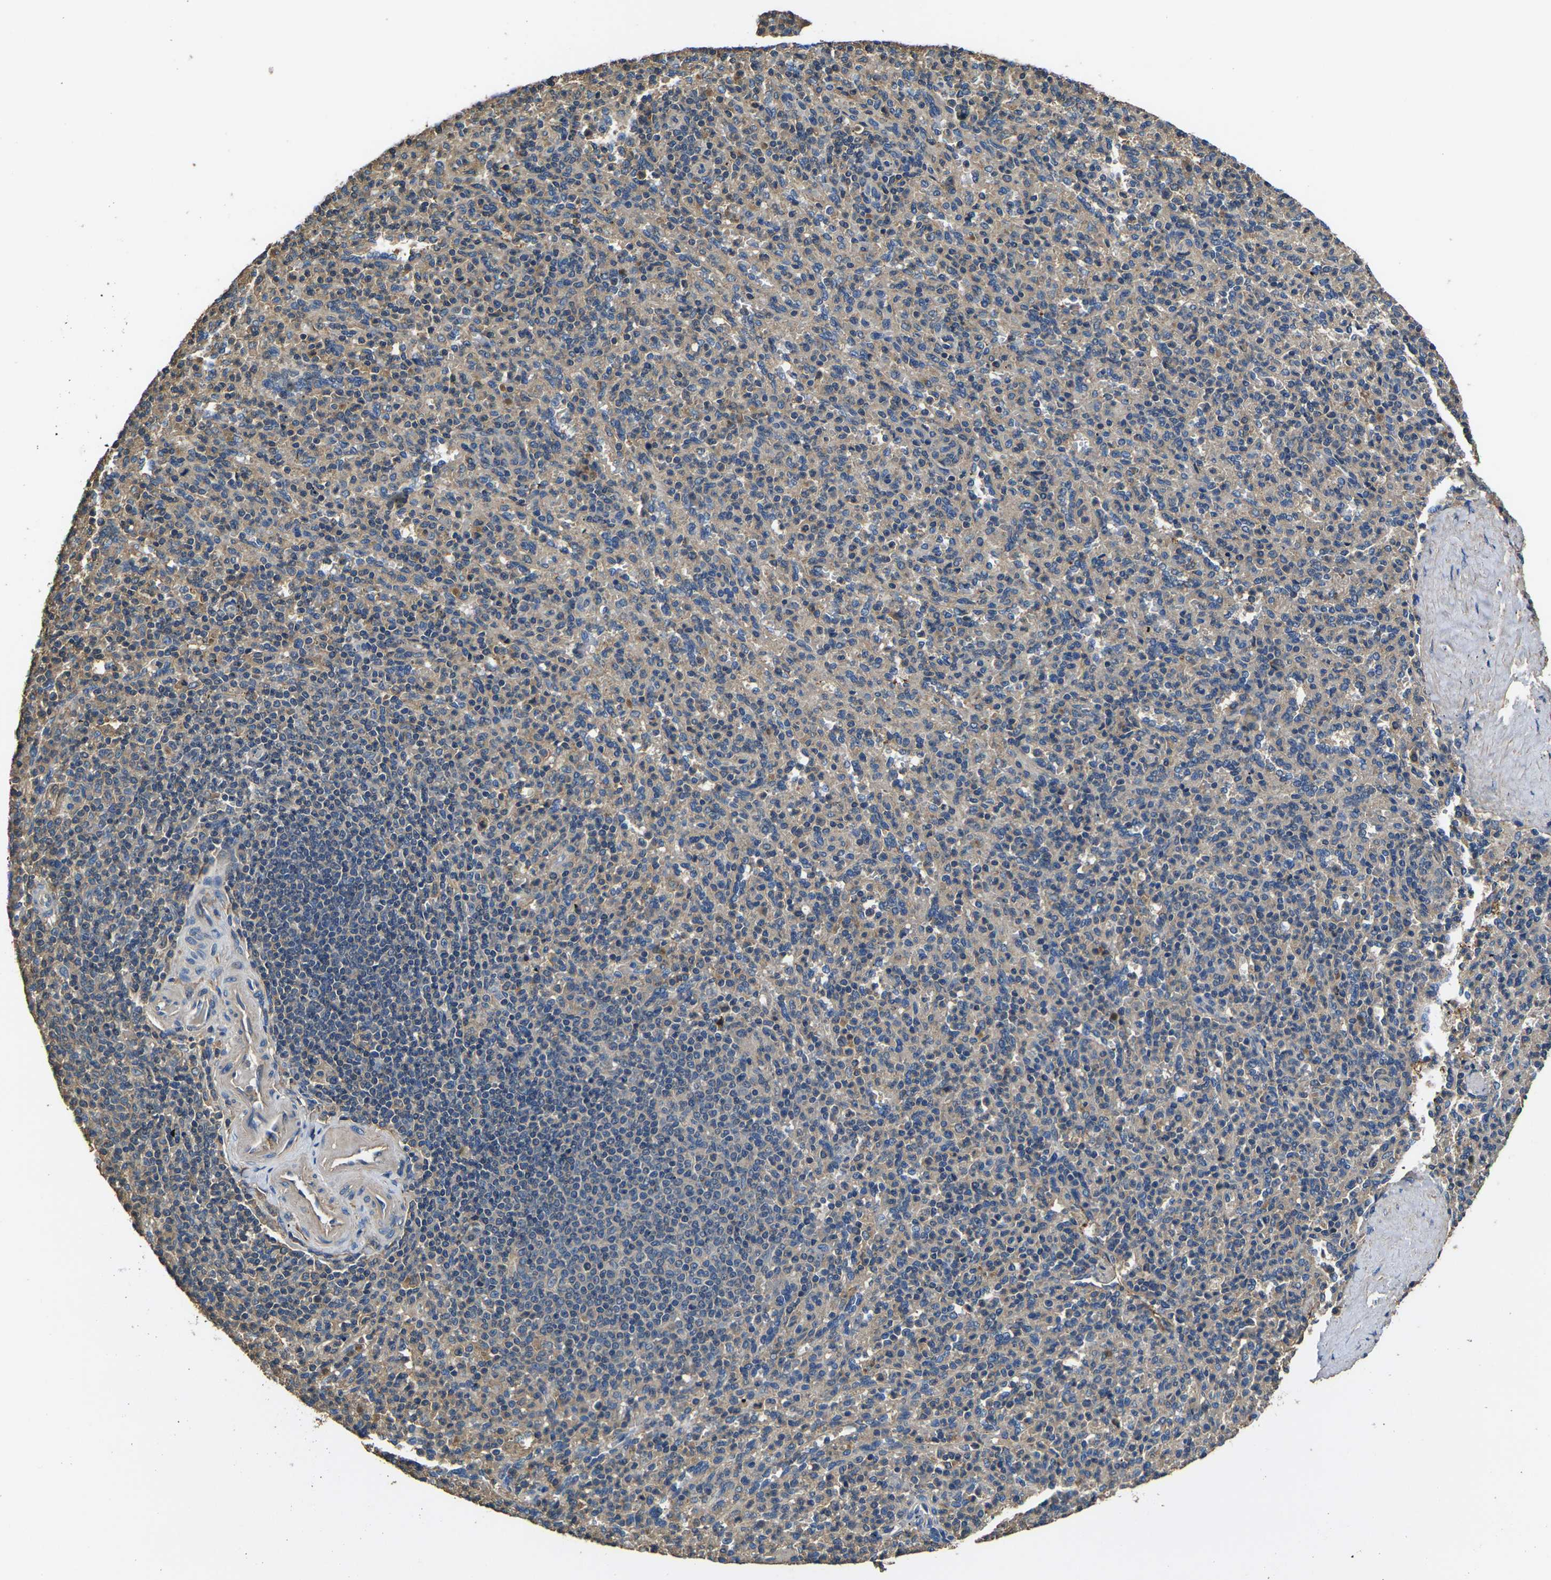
{"staining": {"intensity": "weak", "quantity": "25%-75%", "location": "cytoplasmic/membranous"}, "tissue": "spleen", "cell_type": "Cells in red pulp", "image_type": "normal", "snomed": [{"axis": "morphology", "description": "Normal tissue, NOS"}, {"axis": "topography", "description": "Spleen"}], "caption": "The photomicrograph shows immunohistochemical staining of normal spleen. There is weak cytoplasmic/membranous positivity is identified in approximately 25%-75% of cells in red pulp.", "gene": "HSPG2", "patient": {"sex": "male", "age": 36}}